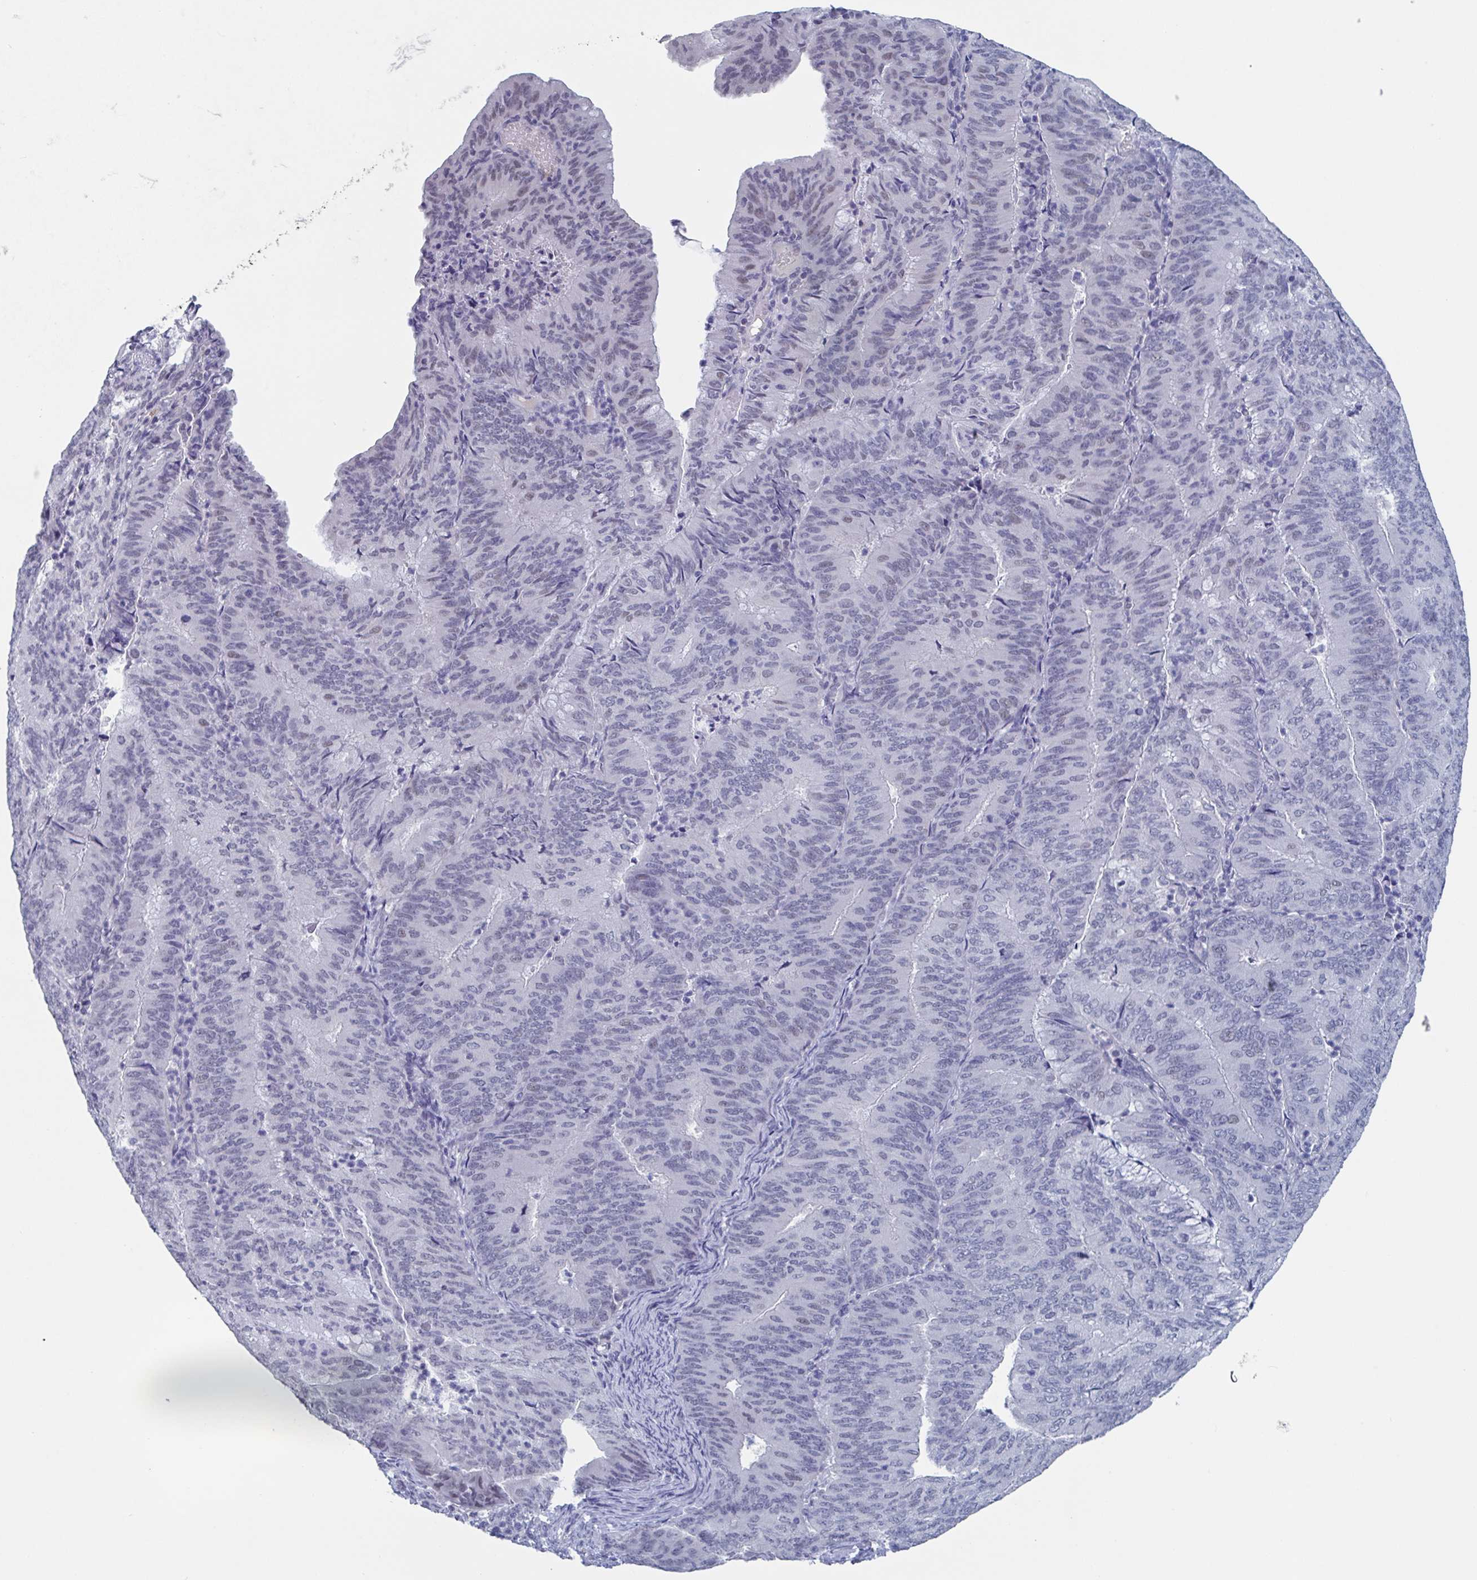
{"staining": {"intensity": "negative", "quantity": "none", "location": "none"}, "tissue": "endometrial cancer", "cell_type": "Tumor cells", "image_type": "cancer", "snomed": [{"axis": "morphology", "description": "Adenocarcinoma, NOS"}, {"axis": "topography", "description": "Endometrium"}], "caption": "A high-resolution photomicrograph shows immunohistochemistry (IHC) staining of endometrial cancer (adenocarcinoma), which displays no significant expression in tumor cells. (Stains: DAB immunohistochemistry with hematoxylin counter stain, Microscopy: brightfield microscopy at high magnification).", "gene": "KDM4D", "patient": {"sex": "female", "age": 57}}